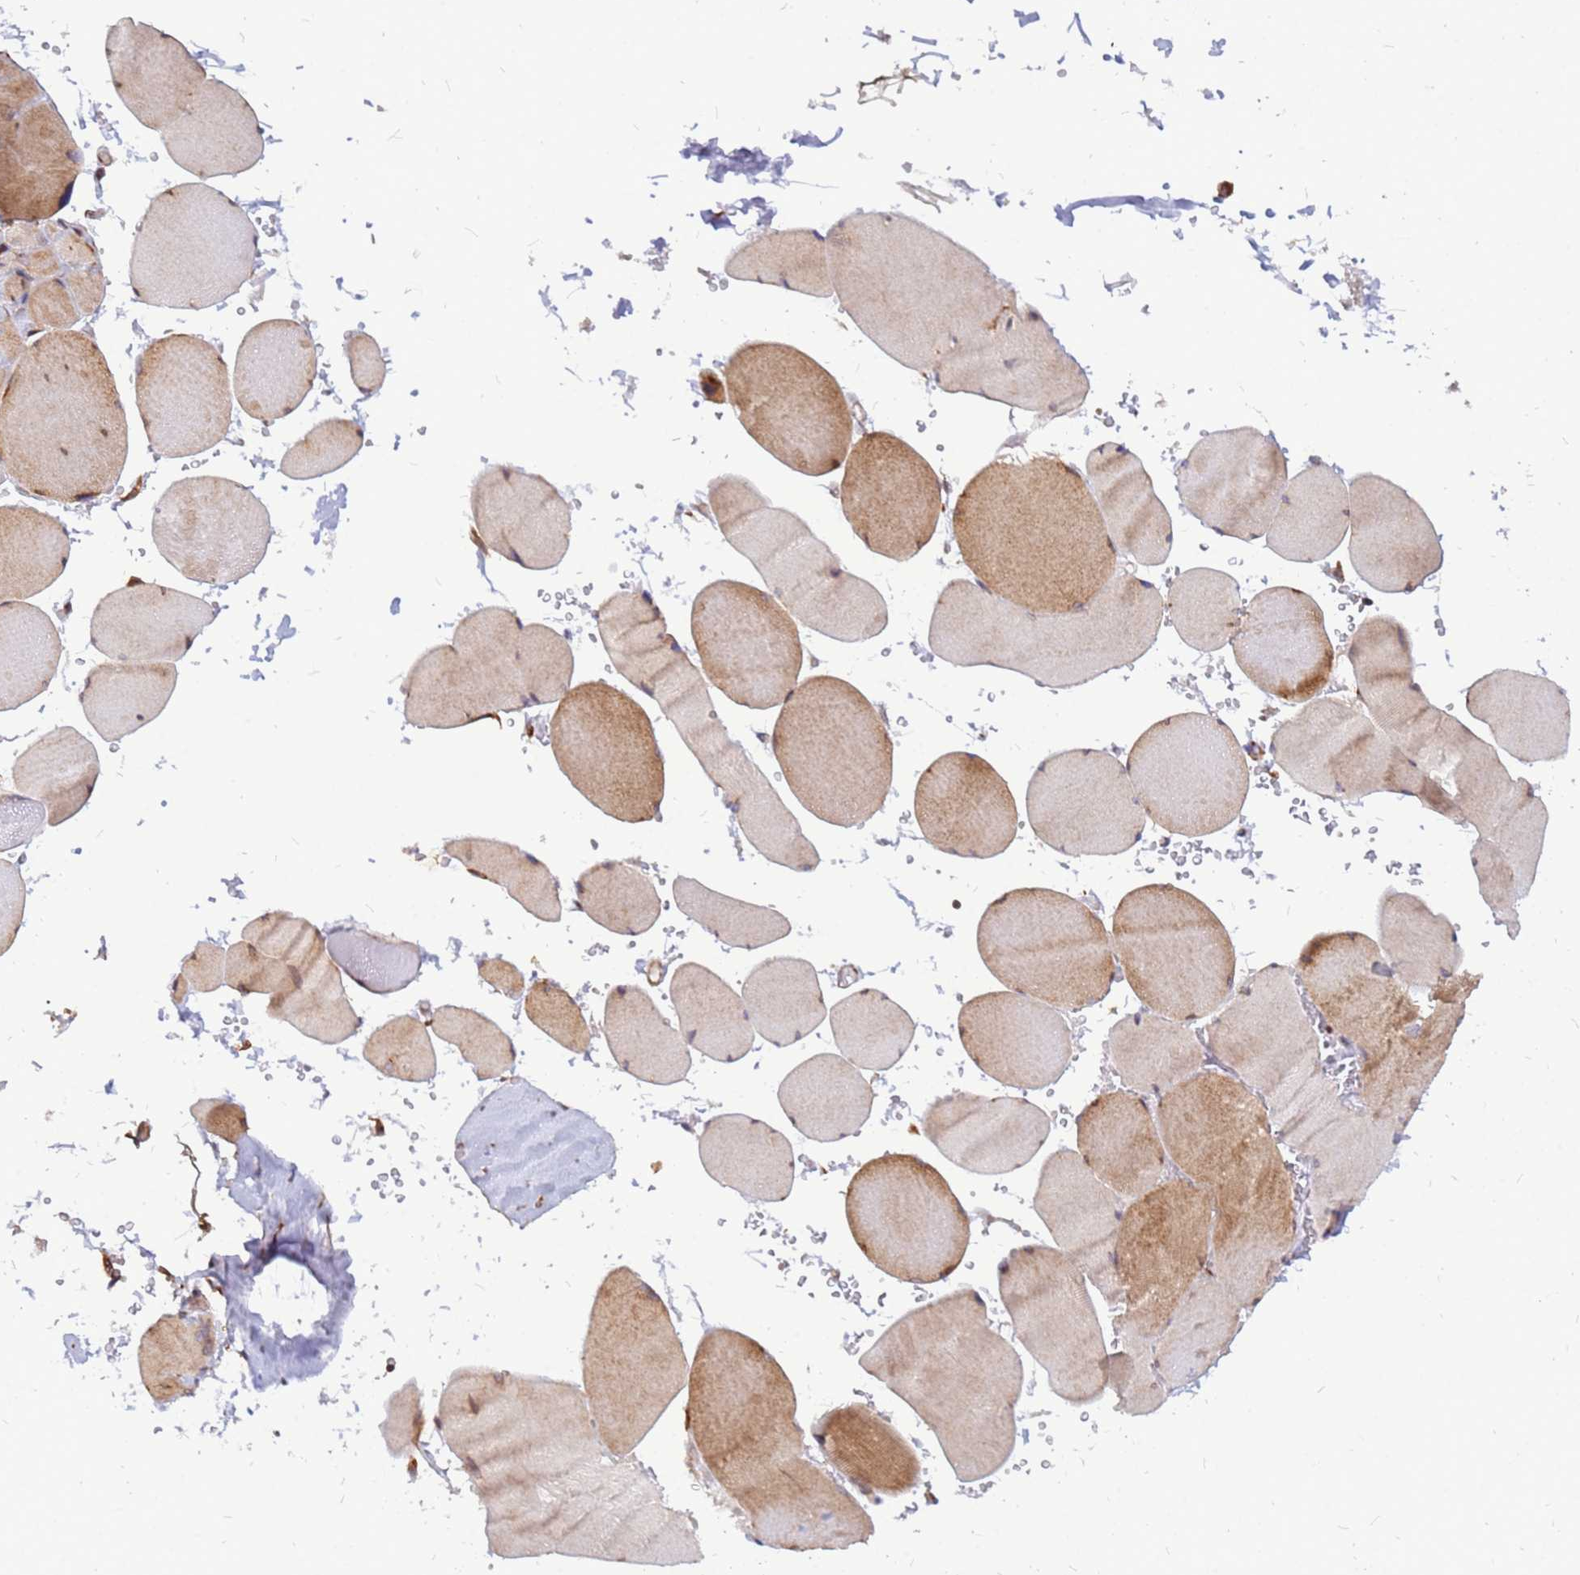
{"staining": {"intensity": "moderate", "quantity": ">75%", "location": "cytoplasmic/membranous"}, "tissue": "skeletal muscle", "cell_type": "Myocytes", "image_type": "normal", "snomed": [{"axis": "morphology", "description": "Normal tissue, NOS"}, {"axis": "topography", "description": "Skeletal muscle"}, {"axis": "topography", "description": "Head-Neck"}], "caption": "Myocytes show medium levels of moderate cytoplasmic/membranous positivity in approximately >75% of cells in unremarkable human skeletal muscle.", "gene": "RPL8", "patient": {"sex": "male", "age": 66}}